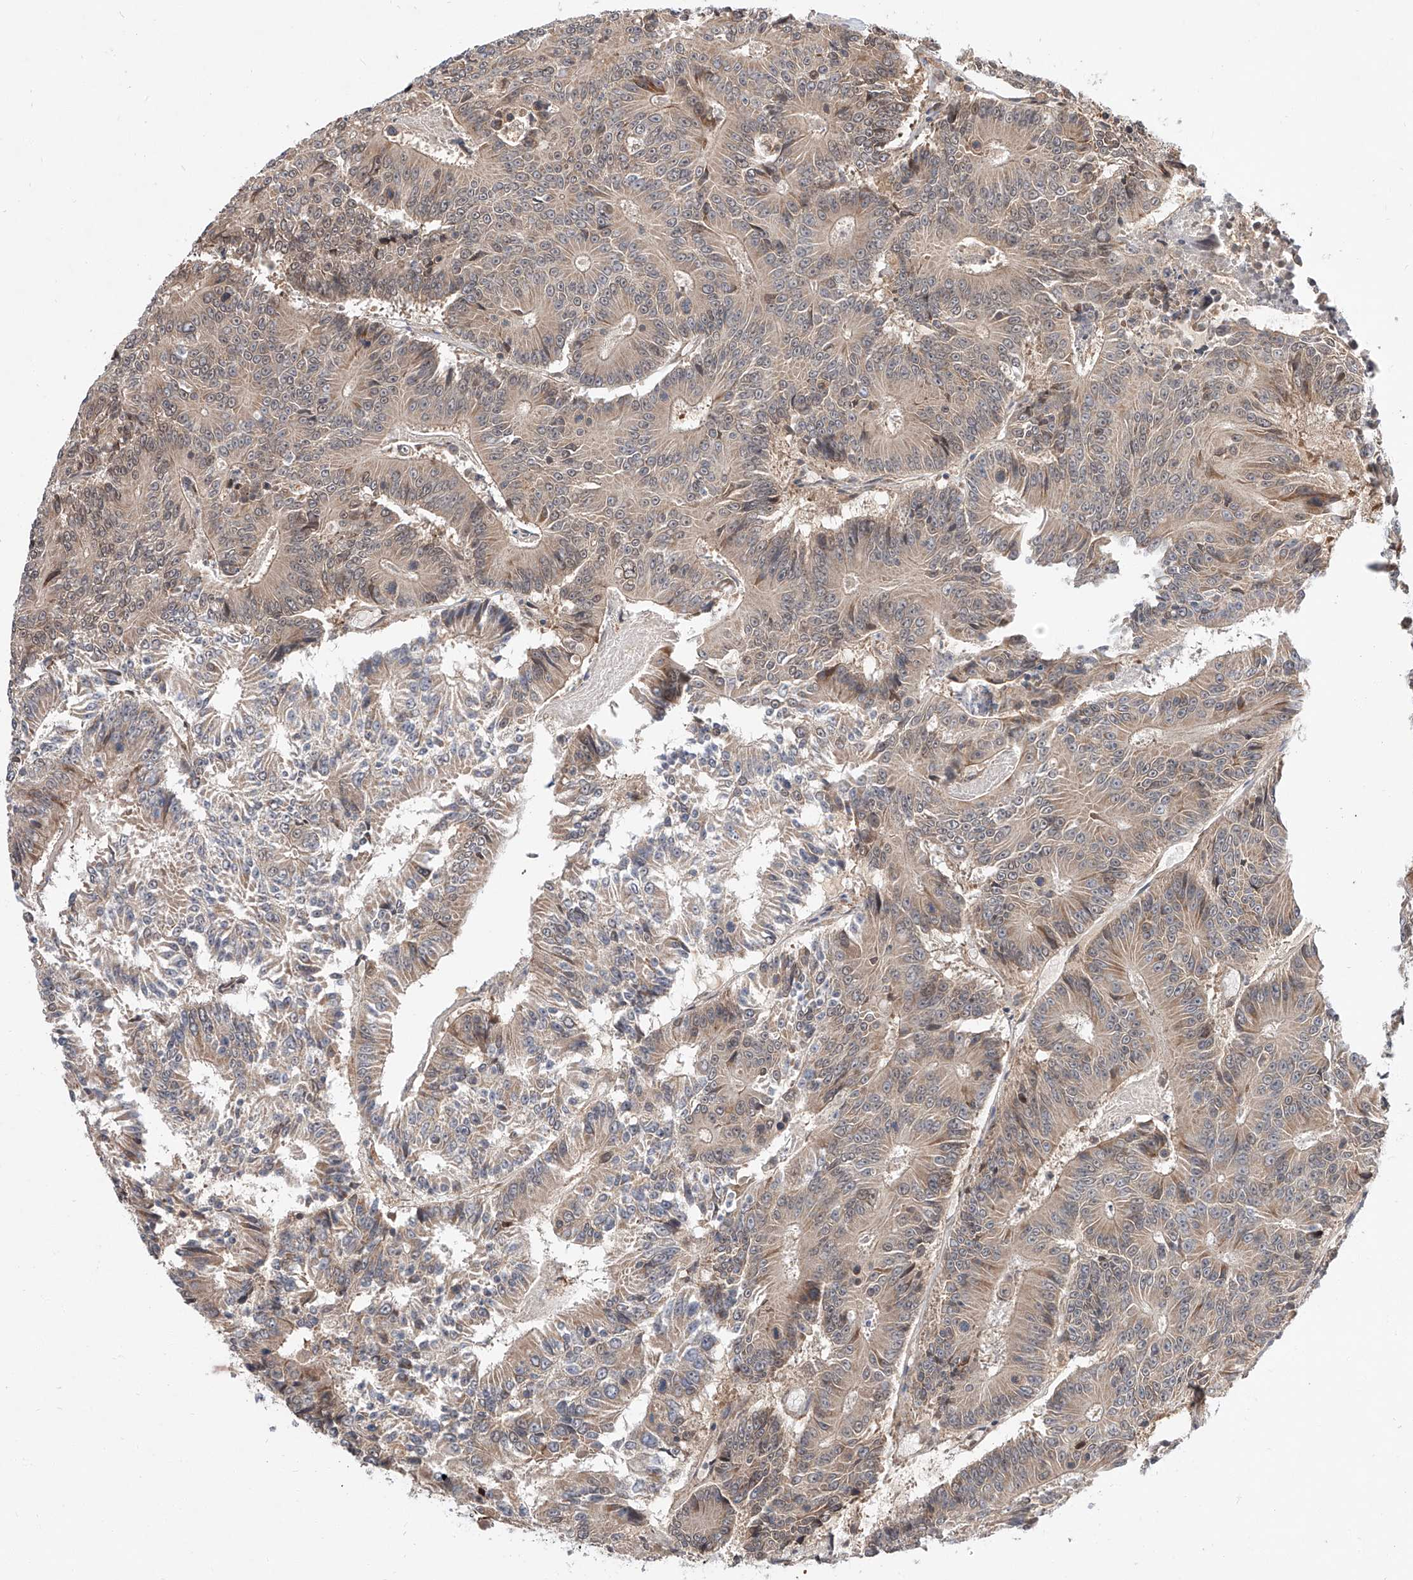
{"staining": {"intensity": "moderate", "quantity": ">75%", "location": "cytoplasmic/membranous"}, "tissue": "colorectal cancer", "cell_type": "Tumor cells", "image_type": "cancer", "snomed": [{"axis": "morphology", "description": "Adenocarcinoma, NOS"}, {"axis": "topography", "description": "Colon"}], "caption": "Colorectal cancer (adenocarcinoma) stained with IHC displays moderate cytoplasmic/membranous expression in about >75% of tumor cells.", "gene": "DIRAS3", "patient": {"sex": "male", "age": 83}}